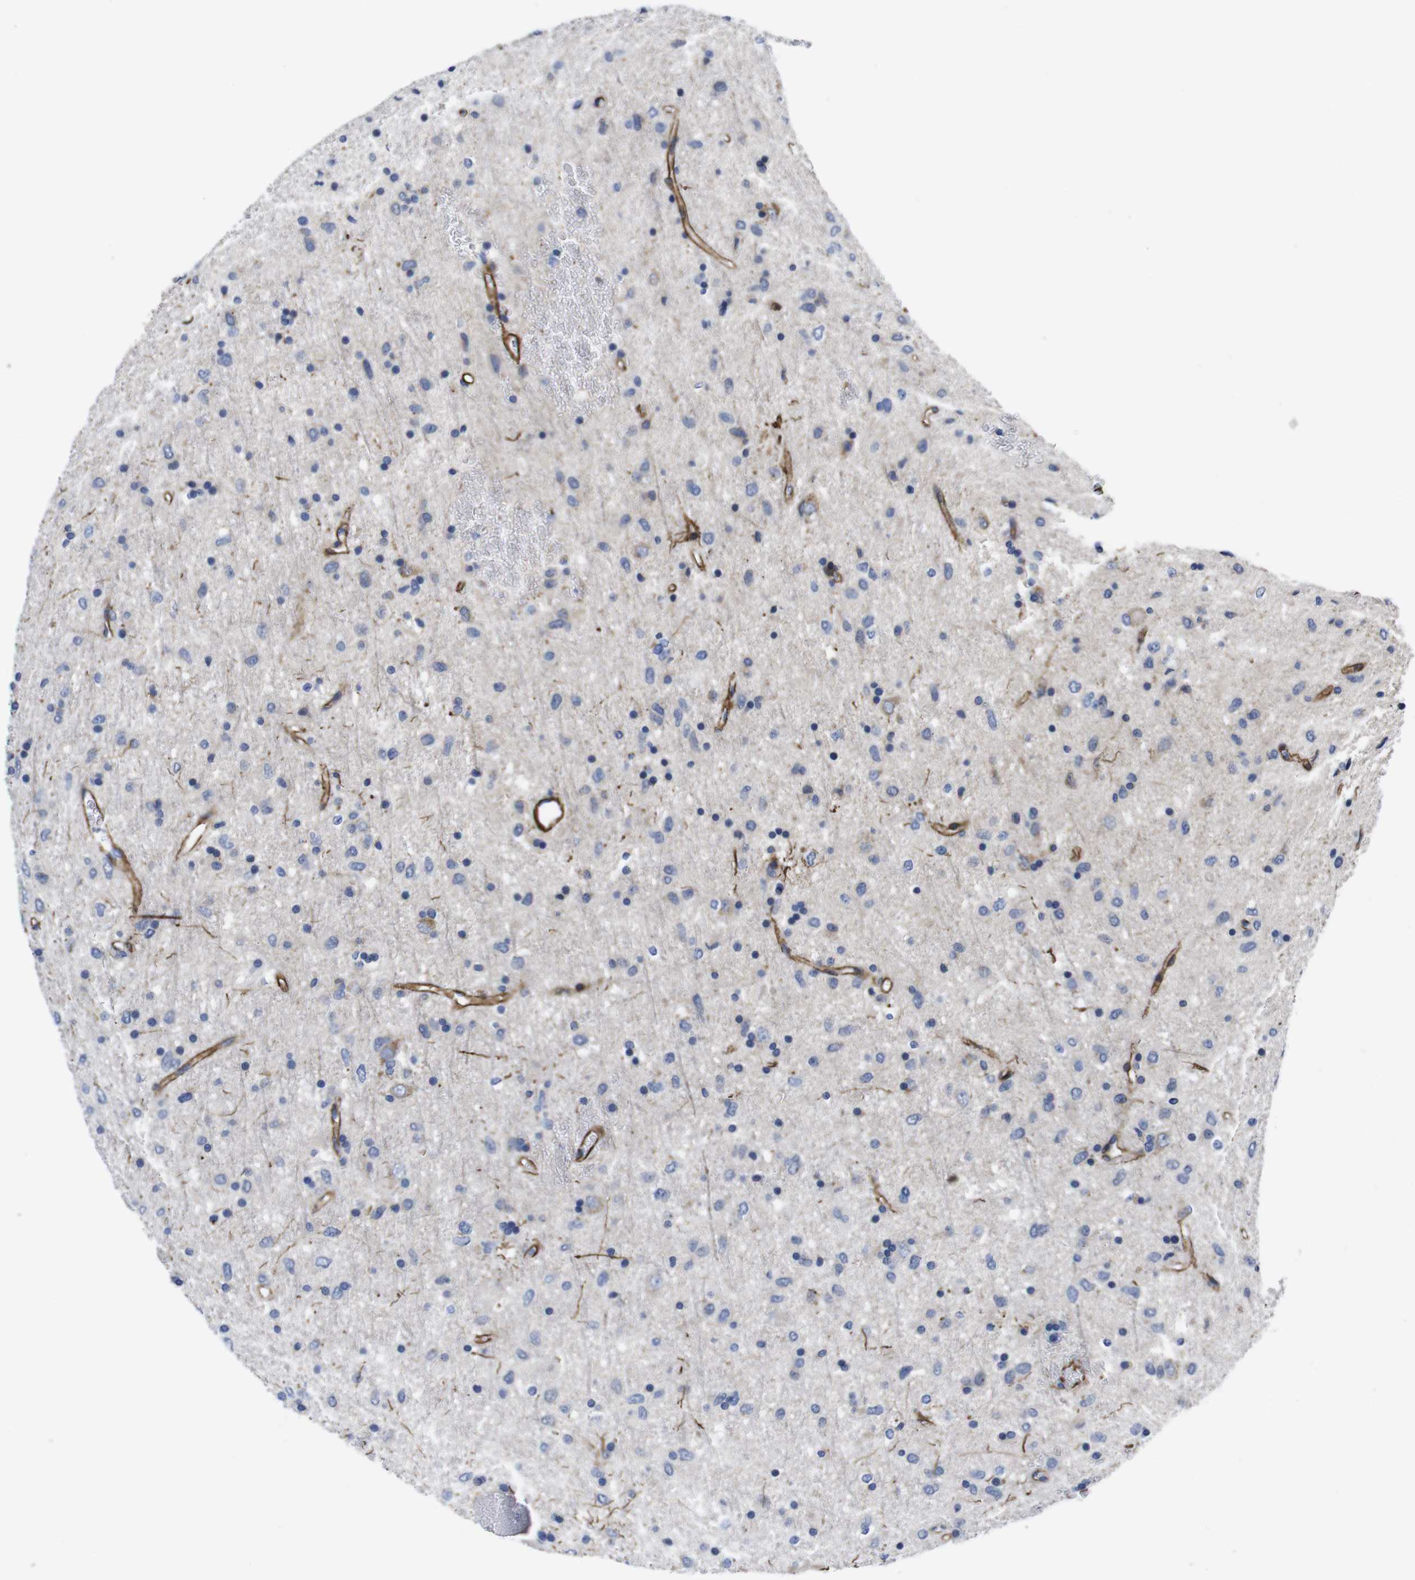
{"staining": {"intensity": "weak", "quantity": "<25%", "location": "cytoplasmic/membranous"}, "tissue": "glioma", "cell_type": "Tumor cells", "image_type": "cancer", "snomed": [{"axis": "morphology", "description": "Glioma, malignant, Low grade"}, {"axis": "topography", "description": "Brain"}], "caption": "This is a image of IHC staining of glioma, which shows no expression in tumor cells. Nuclei are stained in blue.", "gene": "WNT10A", "patient": {"sex": "male", "age": 77}}